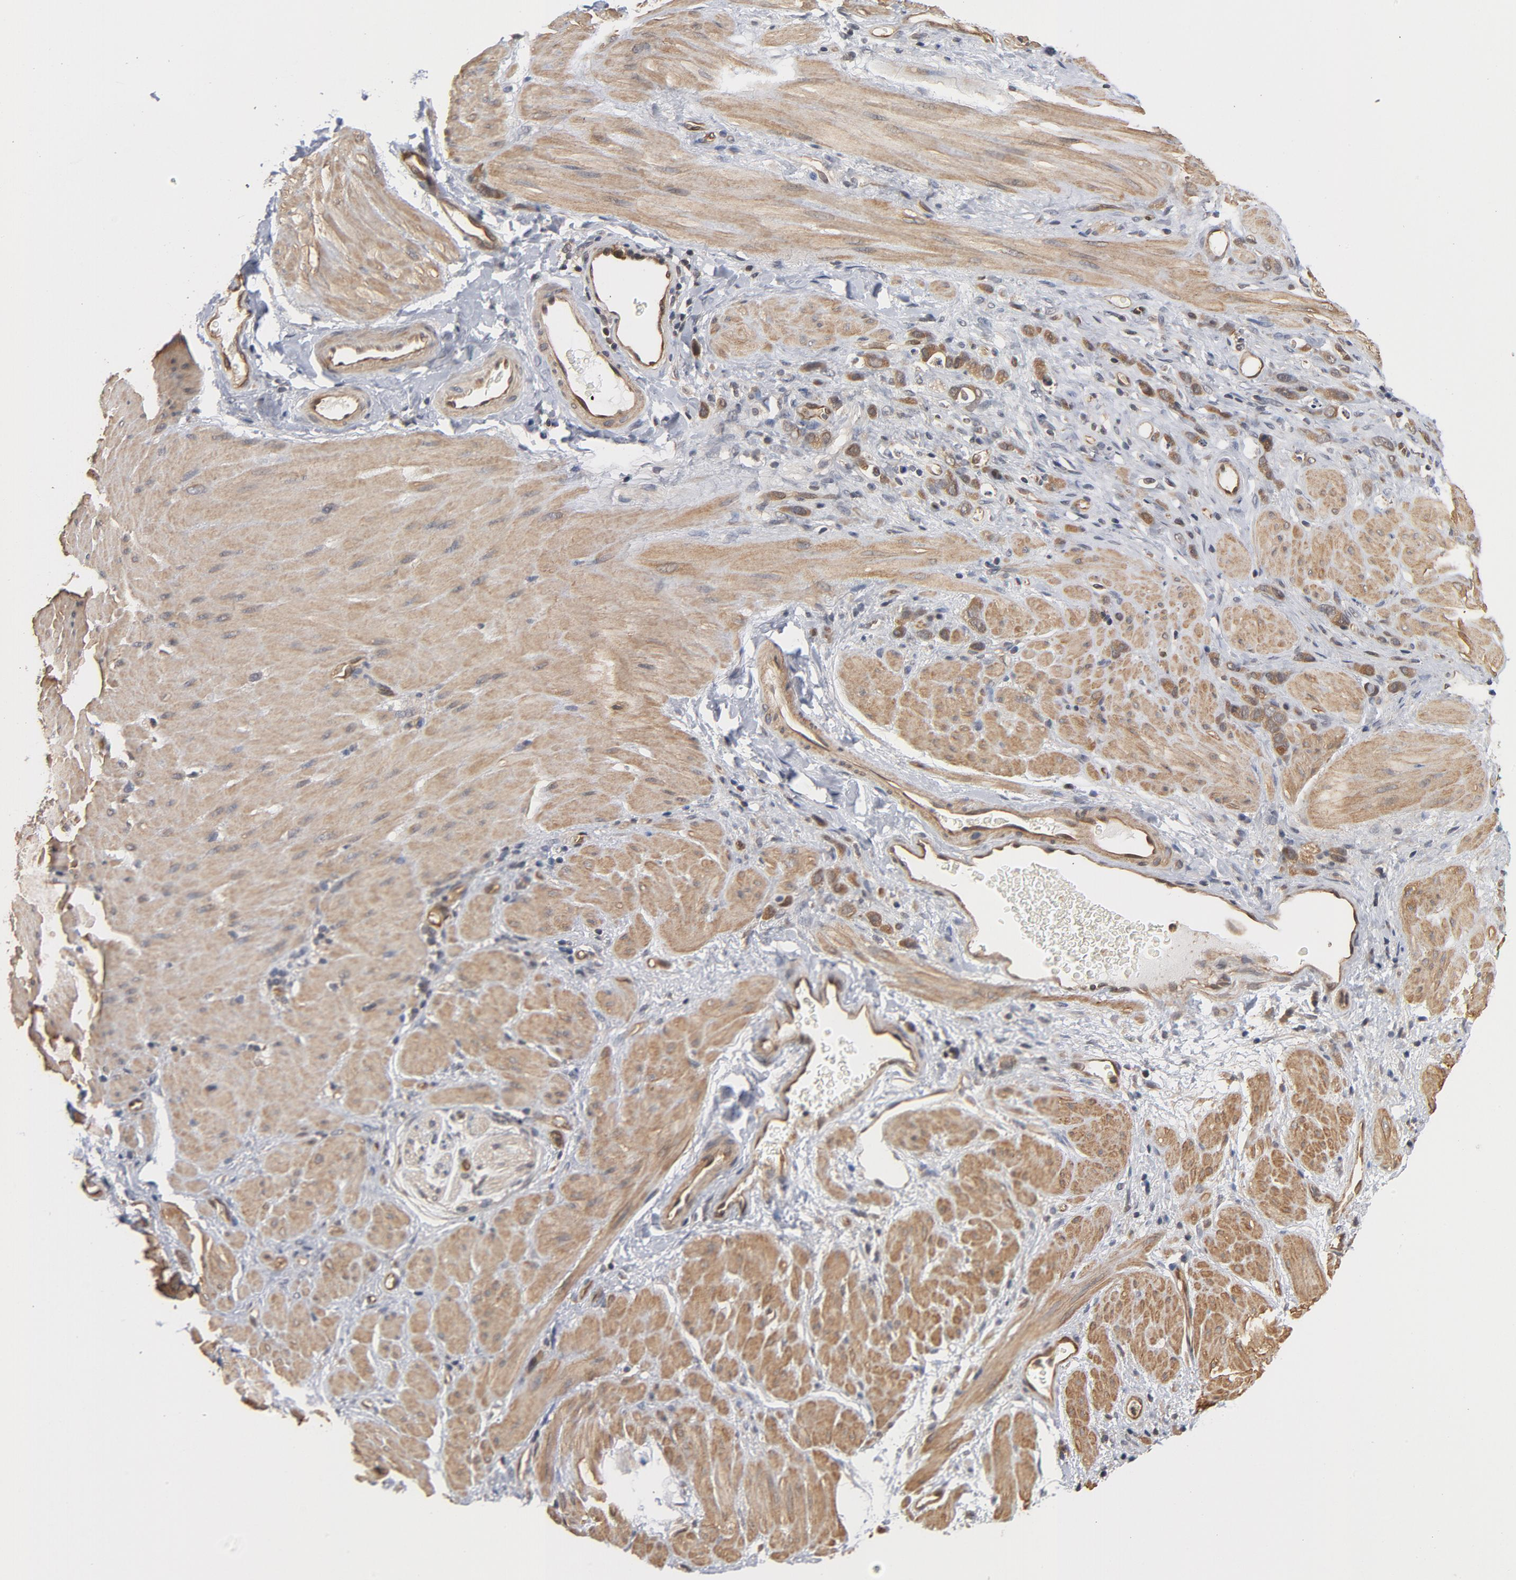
{"staining": {"intensity": "moderate", "quantity": ">75%", "location": "cytoplasmic/membranous"}, "tissue": "stomach cancer", "cell_type": "Tumor cells", "image_type": "cancer", "snomed": [{"axis": "morphology", "description": "Normal tissue, NOS"}, {"axis": "morphology", "description": "Adenocarcinoma, NOS"}, {"axis": "topography", "description": "Stomach"}], "caption": "Immunohistochemical staining of adenocarcinoma (stomach) displays medium levels of moderate cytoplasmic/membranous protein staining in approximately >75% of tumor cells.", "gene": "CDC37", "patient": {"sex": "male", "age": 82}}